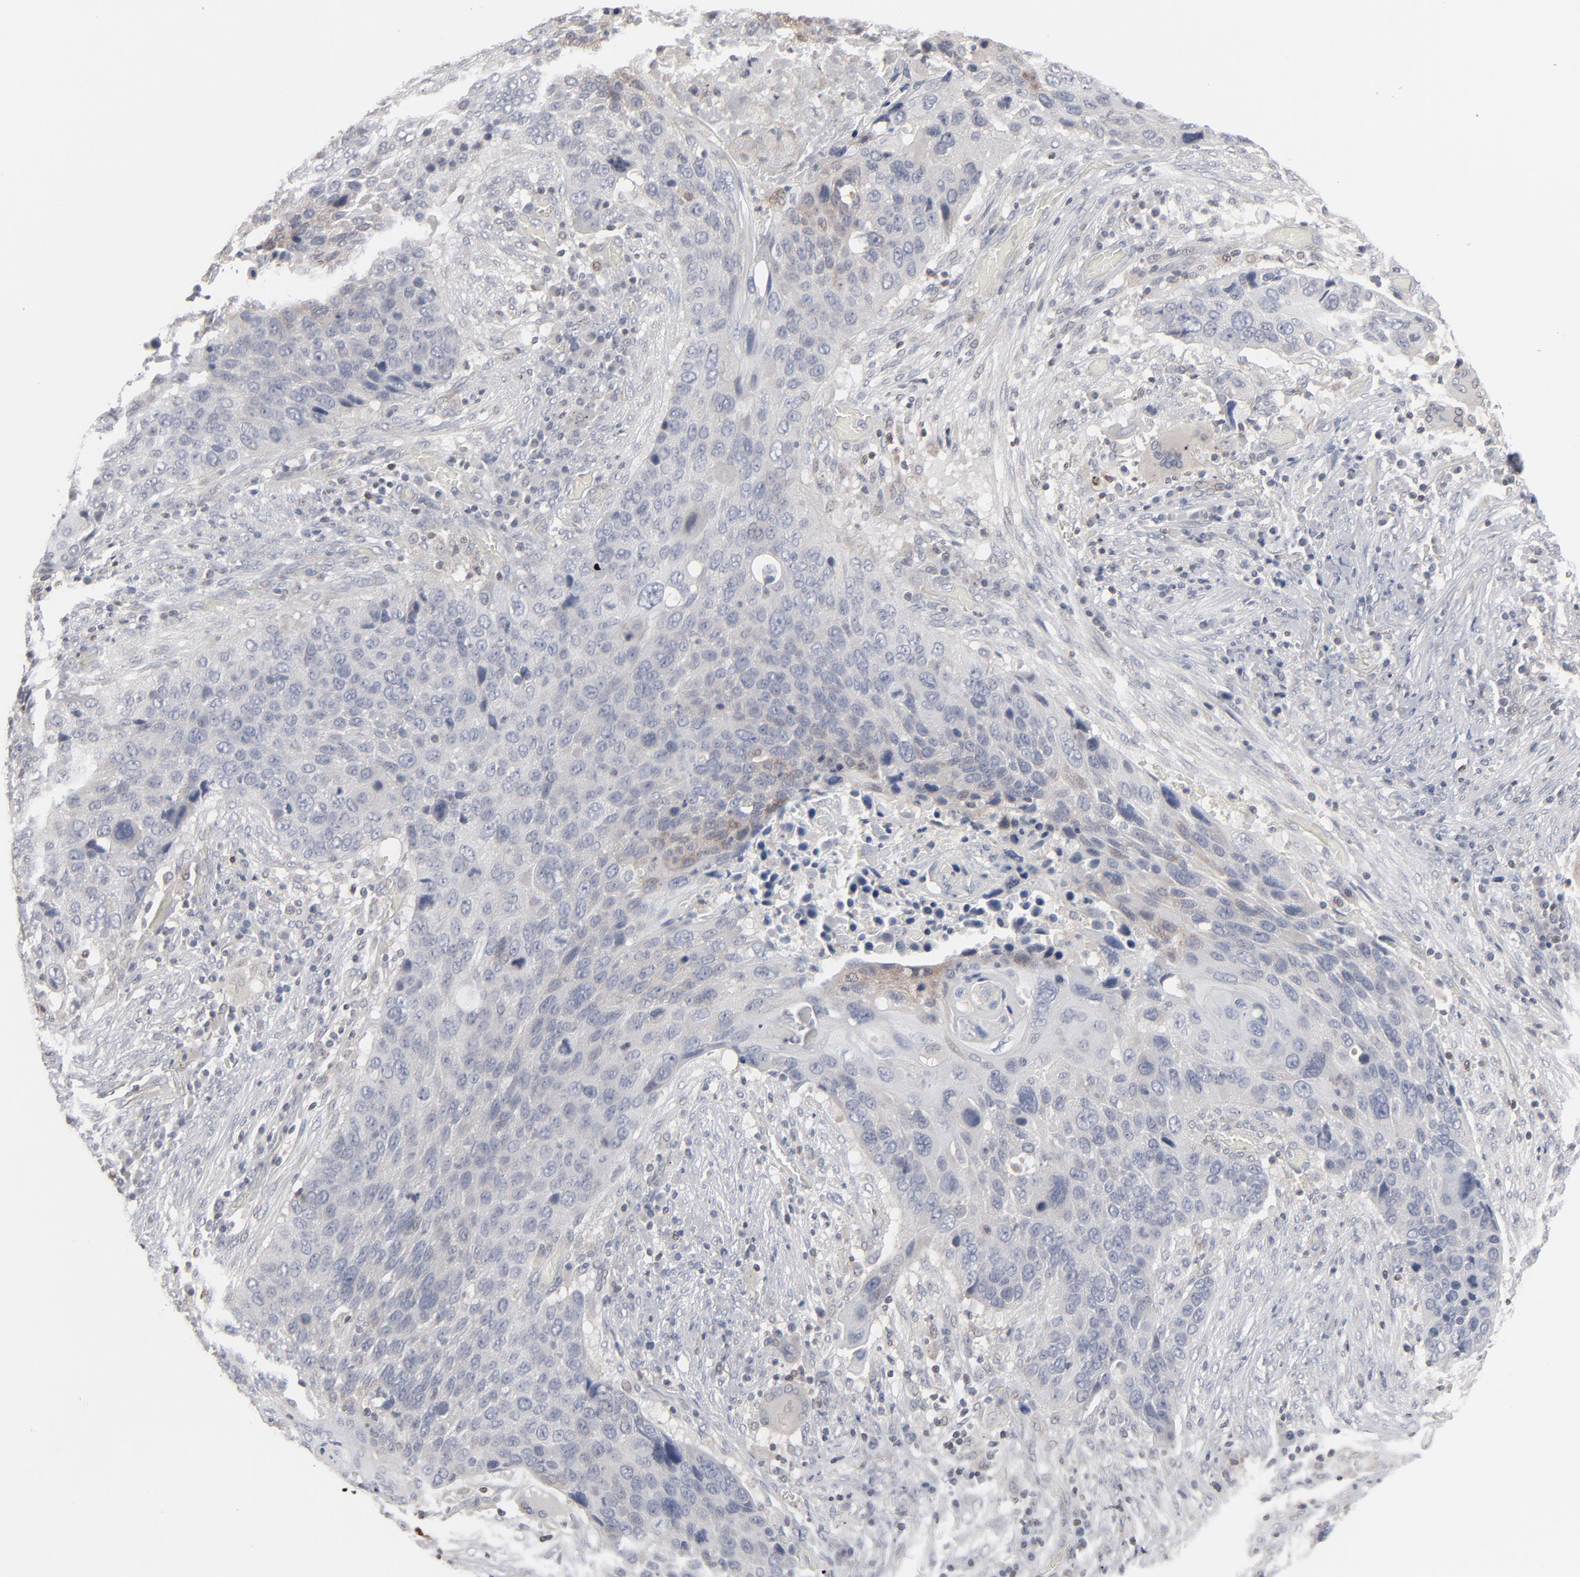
{"staining": {"intensity": "negative", "quantity": "none", "location": "none"}, "tissue": "lung cancer", "cell_type": "Tumor cells", "image_type": "cancer", "snomed": [{"axis": "morphology", "description": "Squamous cell carcinoma, NOS"}, {"axis": "topography", "description": "Lung"}], "caption": "An image of human lung cancer (squamous cell carcinoma) is negative for staining in tumor cells.", "gene": "STAT4", "patient": {"sex": "male", "age": 68}}